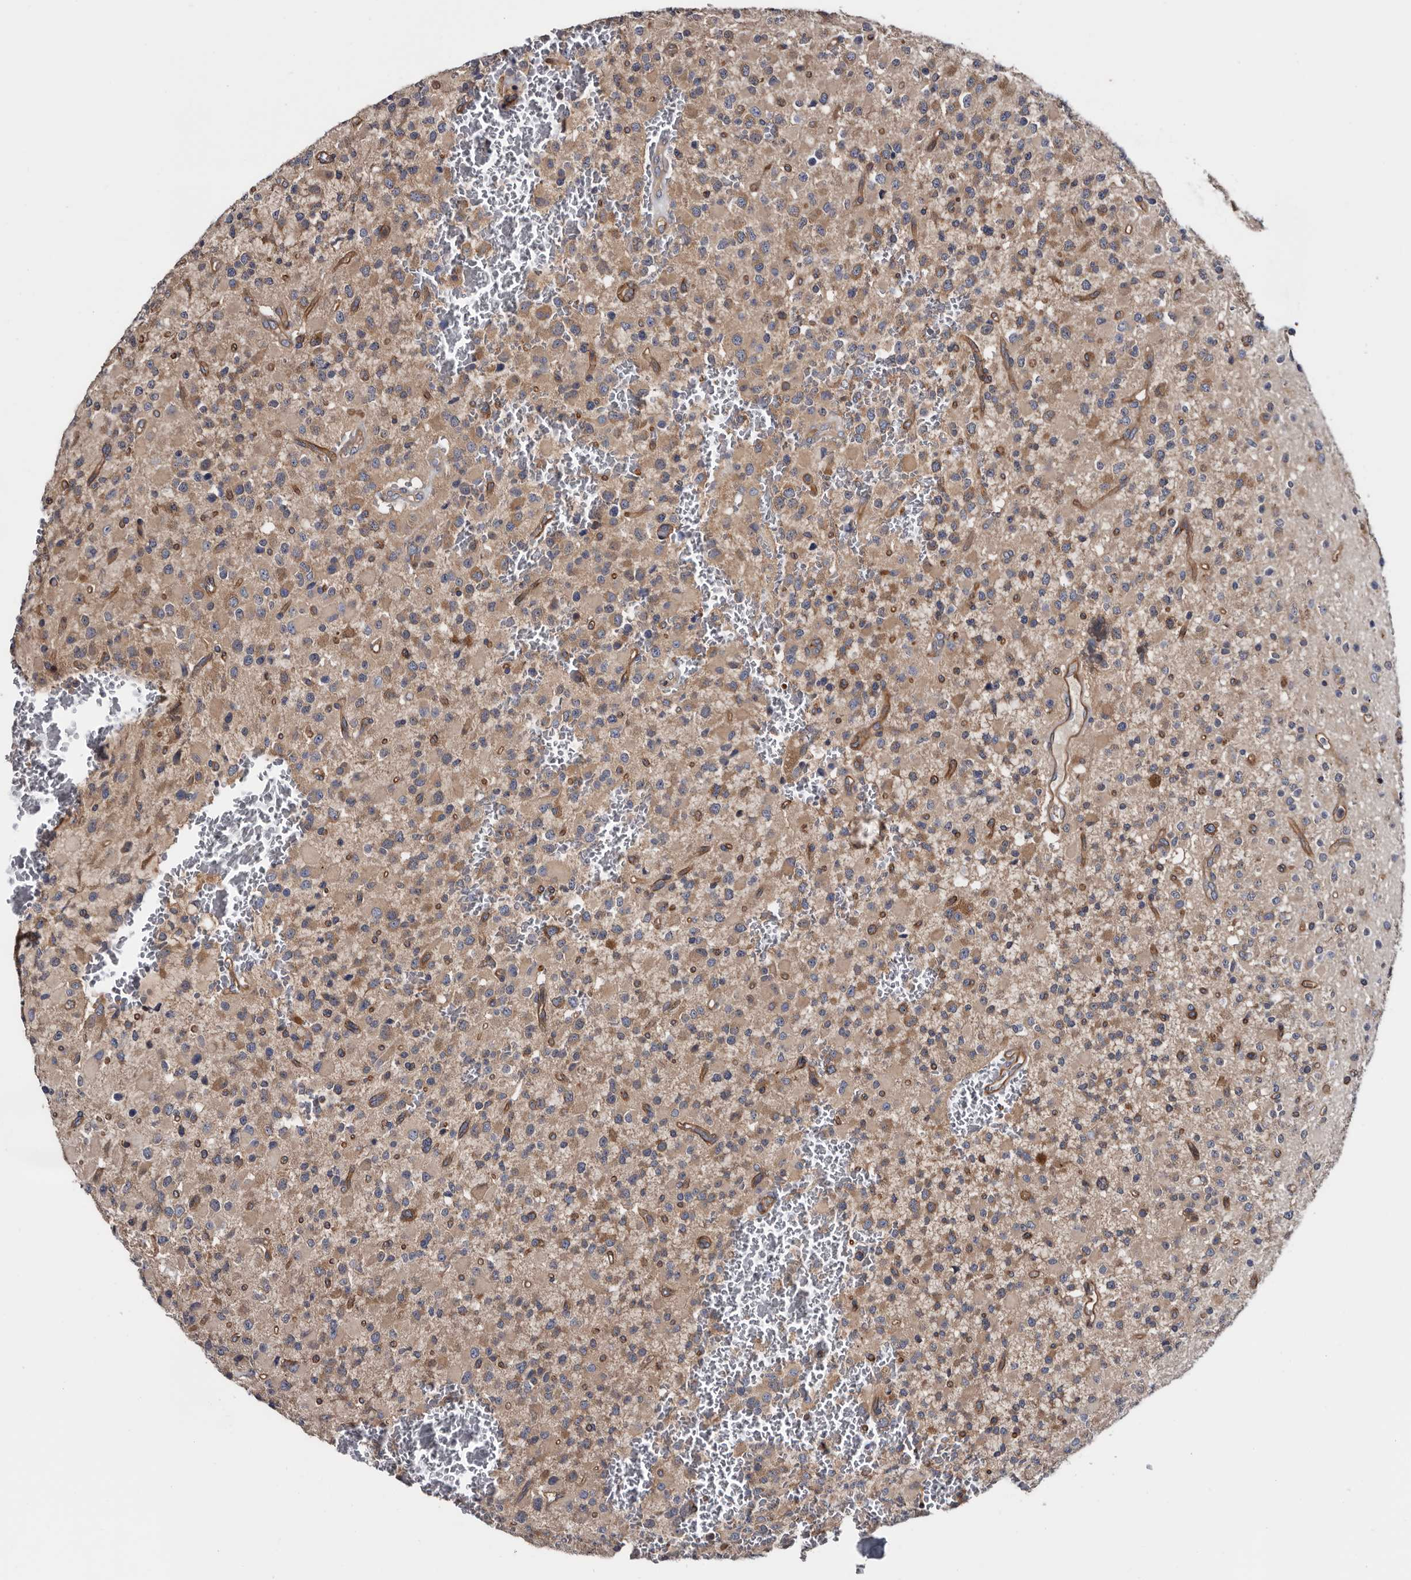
{"staining": {"intensity": "moderate", "quantity": ">75%", "location": "cytoplasmic/membranous"}, "tissue": "glioma", "cell_type": "Tumor cells", "image_type": "cancer", "snomed": [{"axis": "morphology", "description": "Glioma, malignant, High grade"}, {"axis": "topography", "description": "Brain"}], "caption": "DAB immunohistochemical staining of high-grade glioma (malignant) demonstrates moderate cytoplasmic/membranous protein staining in about >75% of tumor cells. Ihc stains the protein in brown and the nuclei are stained blue.", "gene": "TSPAN17", "patient": {"sex": "male", "age": 34}}